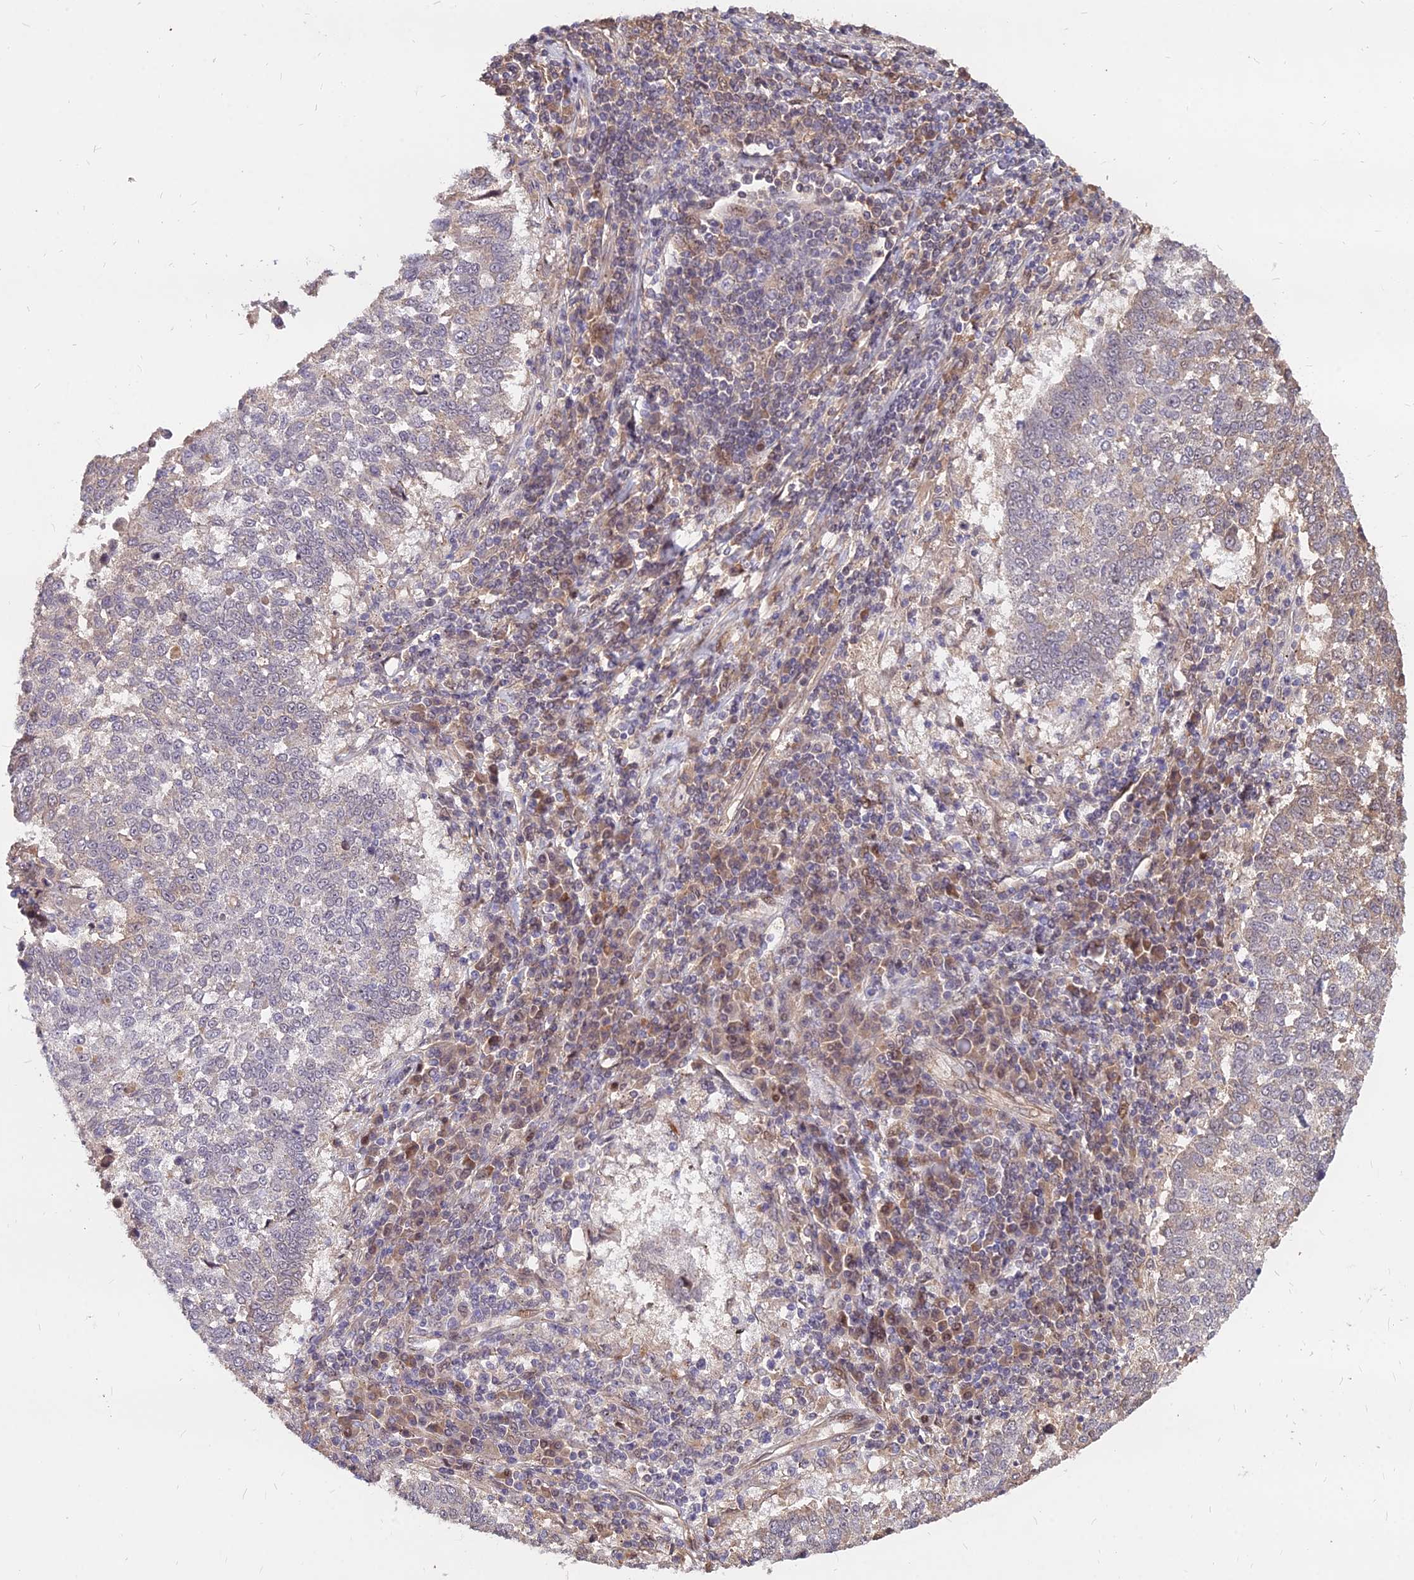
{"staining": {"intensity": "weak", "quantity": "25%-75%", "location": "cytoplasmic/membranous"}, "tissue": "lung cancer", "cell_type": "Tumor cells", "image_type": "cancer", "snomed": [{"axis": "morphology", "description": "Squamous cell carcinoma, NOS"}, {"axis": "topography", "description": "Lung"}], "caption": "IHC of lung cancer (squamous cell carcinoma) demonstrates low levels of weak cytoplasmic/membranous staining in approximately 25%-75% of tumor cells.", "gene": "C11orf68", "patient": {"sex": "male", "age": 73}}